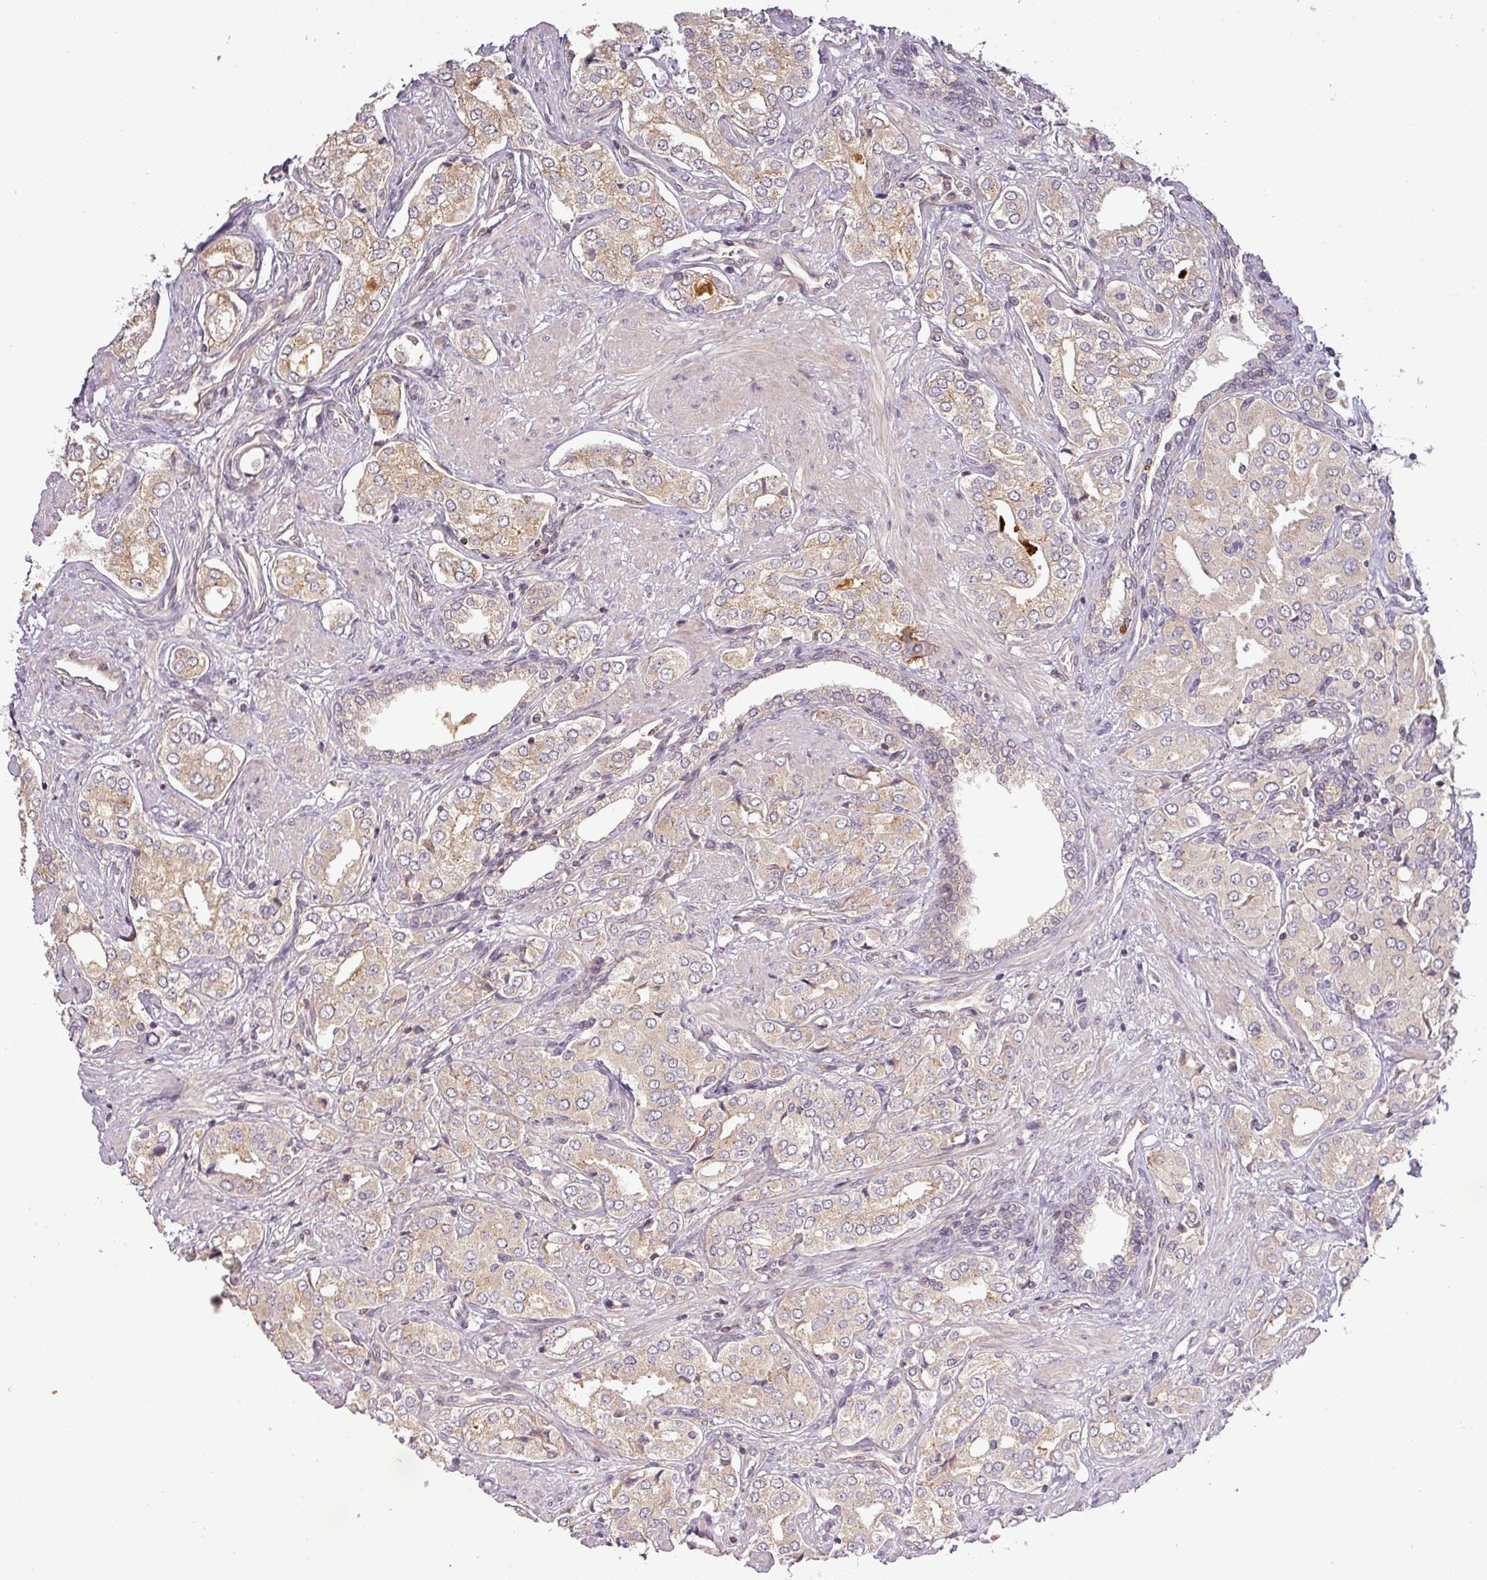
{"staining": {"intensity": "moderate", "quantity": "<25%", "location": "cytoplasmic/membranous"}, "tissue": "prostate cancer", "cell_type": "Tumor cells", "image_type": "cancer", "snomed": [{"axis": "morphology", "description": "Adenocarcinoma, High grade"}, {"axis": "topography", "description": "Prostate"}], "caption": "Prostate cancer (adenocarcinoma (high-grade)) stained for a protein (brown) displays moderate cytoplasmic/membranous positive expression in approximately <25% of tumor cells.", "gene": "NIN", "patient": {"sex": "male", "age": 71}}